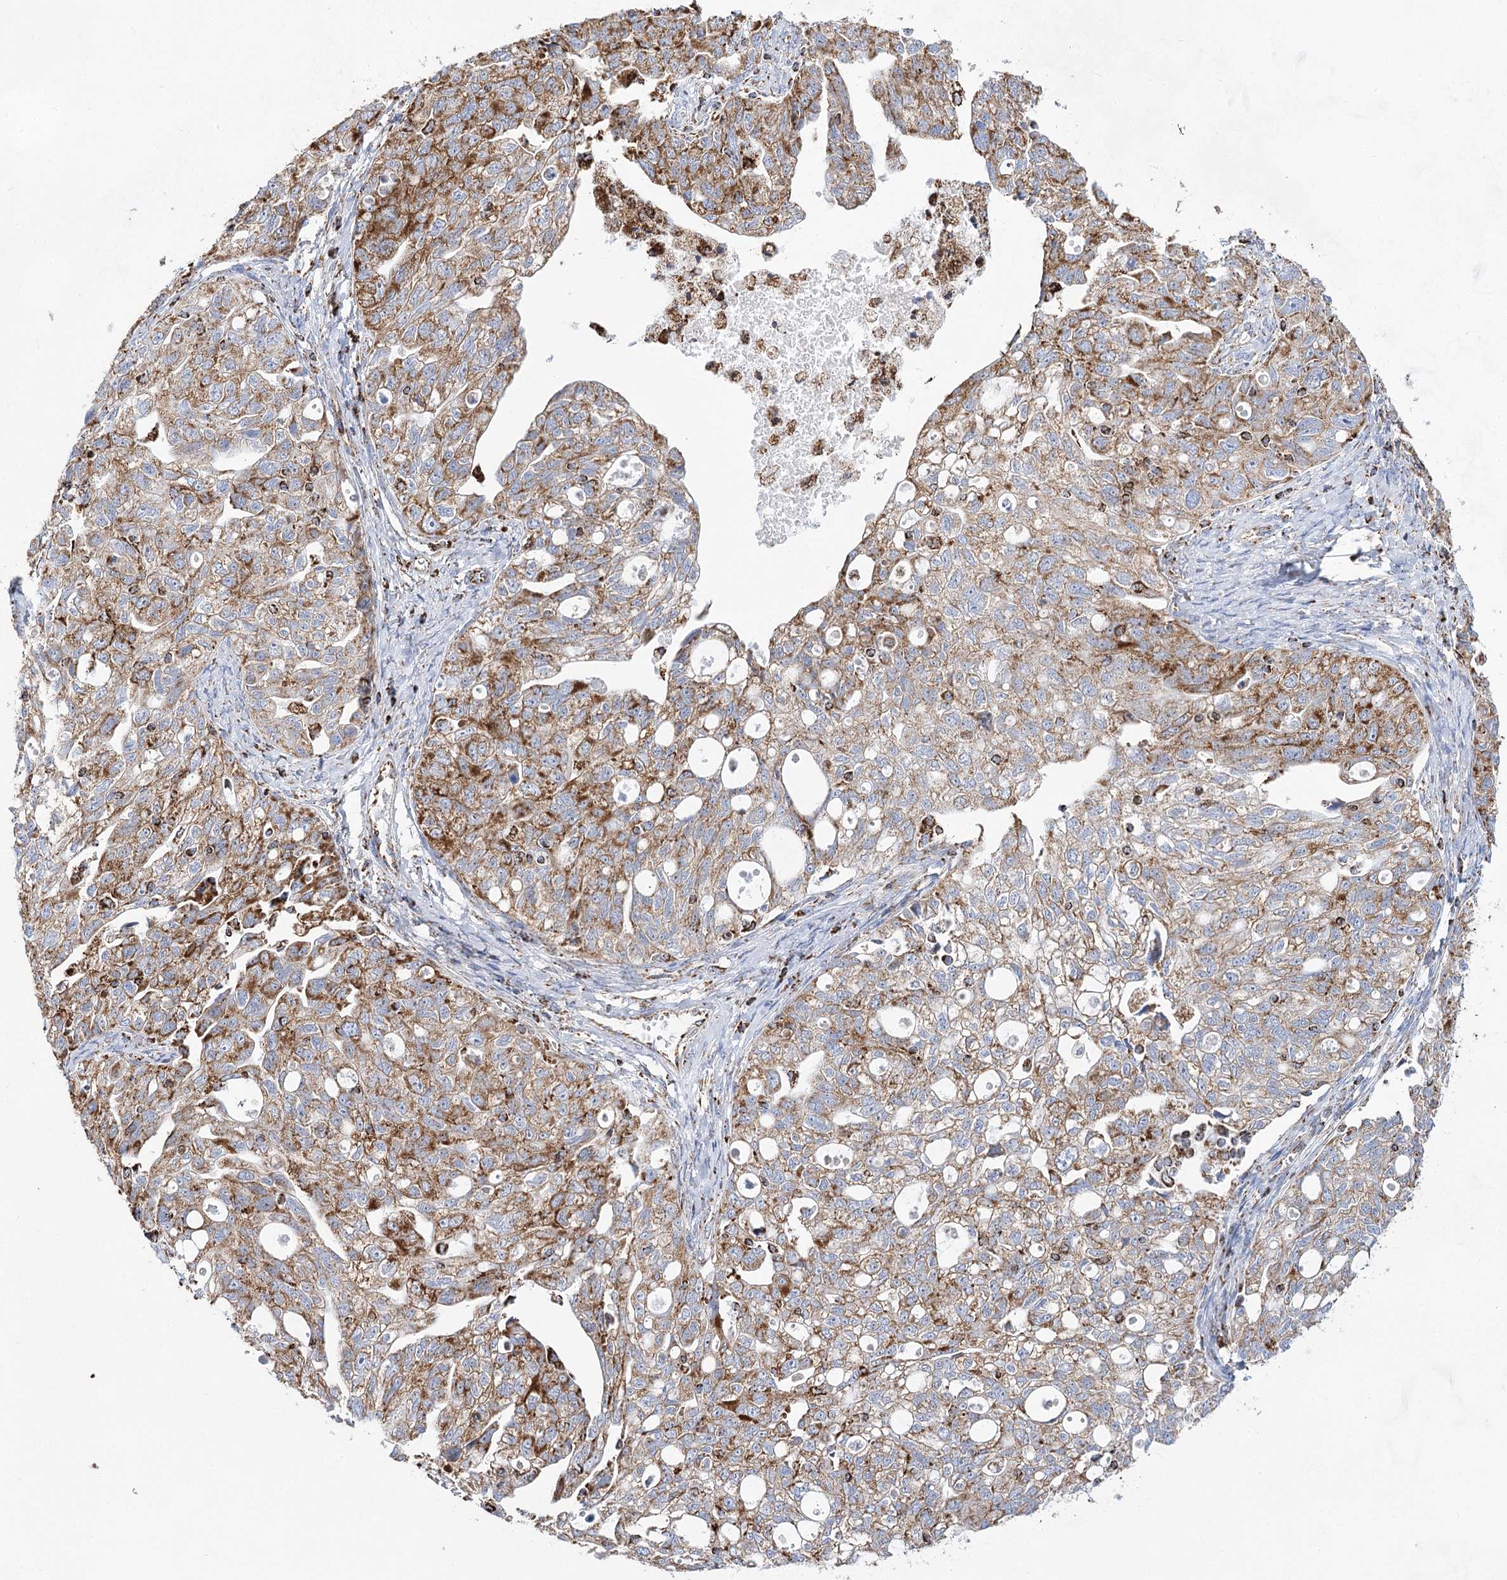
{"staining": {"intensity": "moderate", "quantity": ">75%", "location": "cytoplasmic/membranous"}, "tissue": "ovarian cancer", "cell_type": "Tumor cells", "image_type": "cancer", "snomed": [{"axis": "morphology", "description": "Carcinoma, NOS"}, {"axis": "morphology", "description": "Cystadenocarcinoma, serous, NOS"}, {"axis": "topography", "description": "Ovary"}], "caption": "Brown immunohistochemical staining in ovarian cancer (serous cystadenocarcinoma) displays moderate cytoplasmic/membranous positivity in approximately >75% of tumor cells.", "gene": "NADK2", "patient": {"sex": "female", "age": 69}}